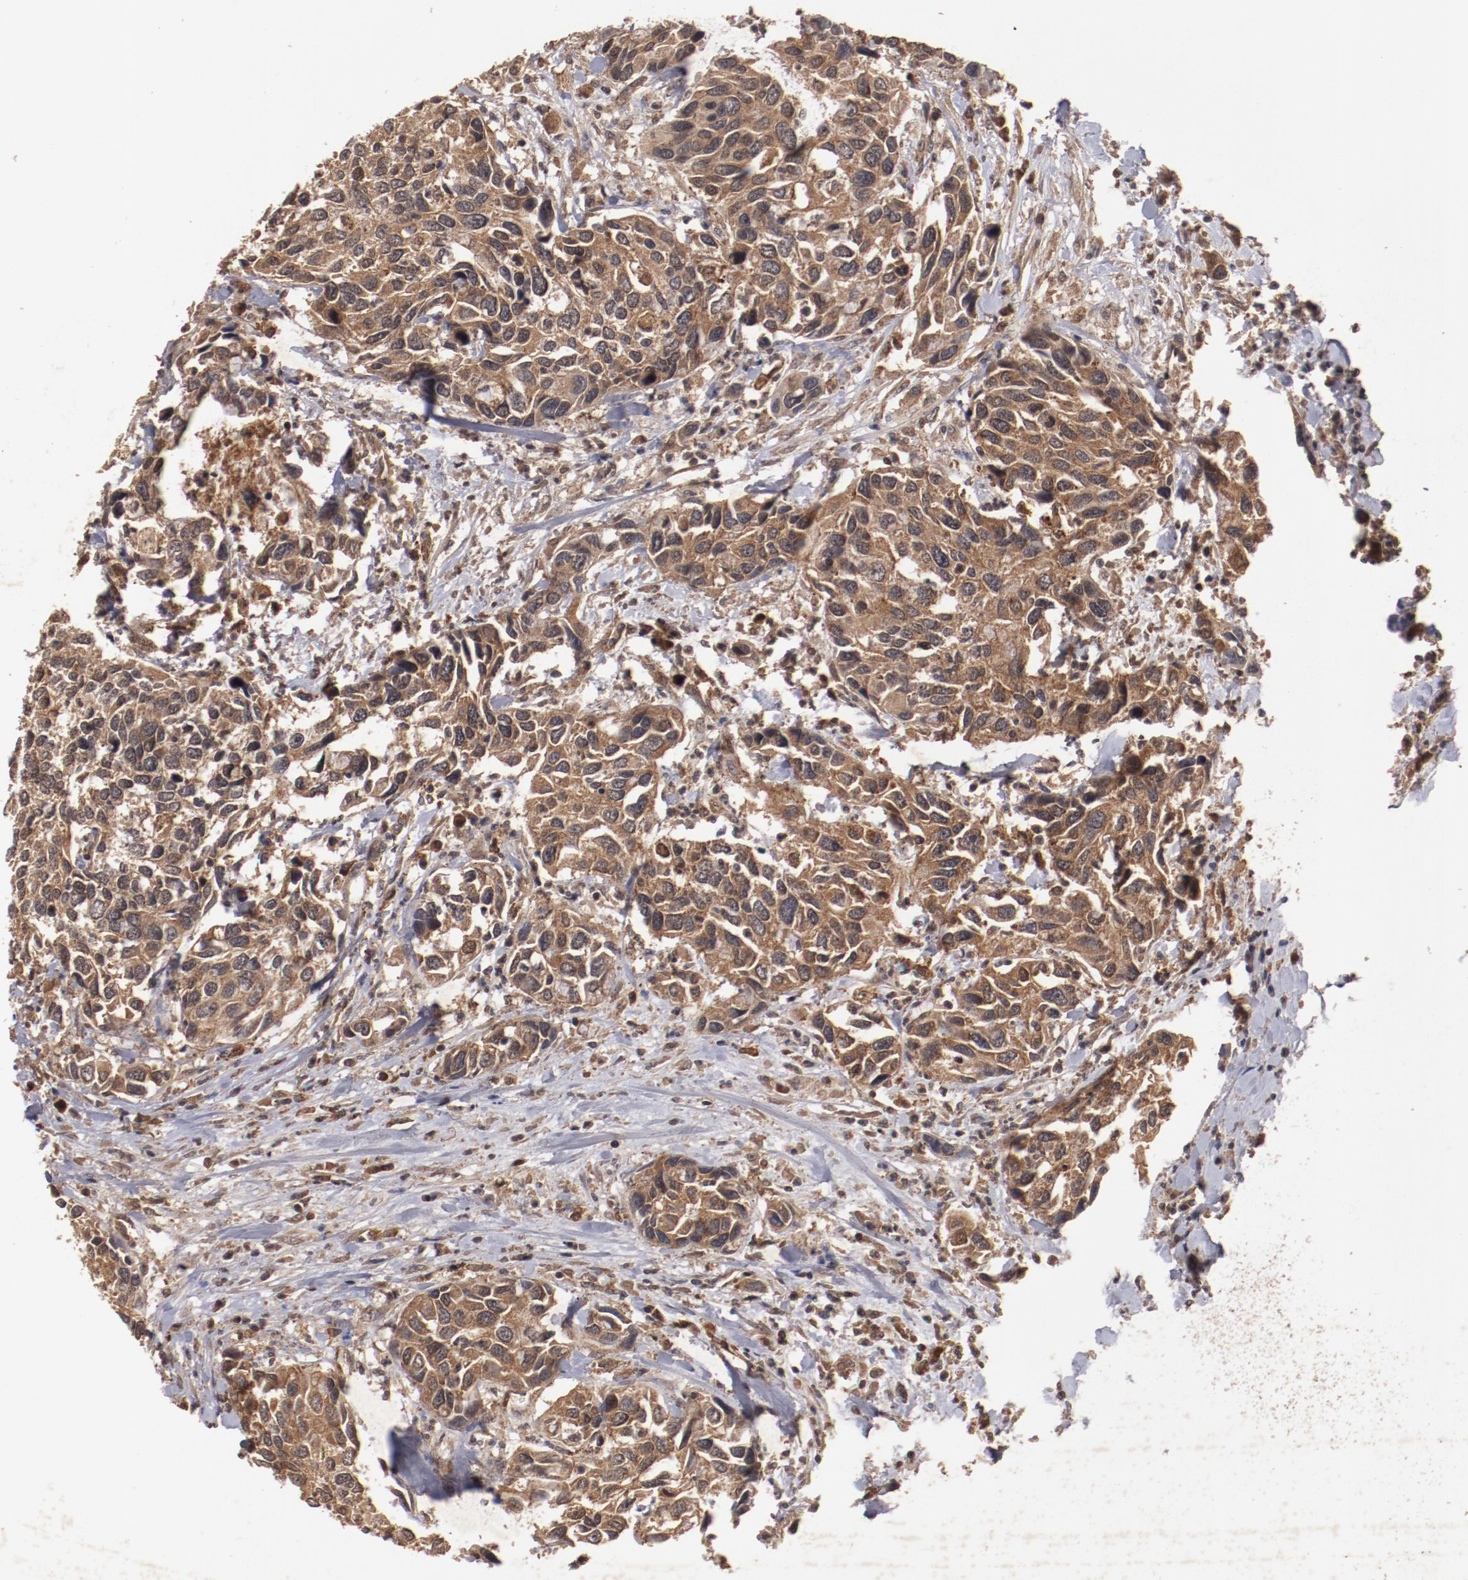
{"staining": {"intensity": "moderate", "quantity": ">75%", "location": "cytoplasmic/membranous"}, "tissue": "urothelial cancer", "cell_type": "Tumor cells", "image_type": "cancer", "snomed": [{"axis": "morphology", "description": "Urothelial carcinoma, High grade"}, {"axis": "topography", "description": "Urinary bladder"}], "caption": "DAB immunohistochemical staining of high-grade urothelial carcinoma exhibits moderate cytoplasmic/membranous protein expression in about >75% of tumor cells. (Stains: DAB (3,3'-diaminobenzidine) in brown, nuclei in blue, Microscopy: brightfield microscopy at high magnification).", "gene": "TENM1", "patient": {"sex": "male", "age": 66}}